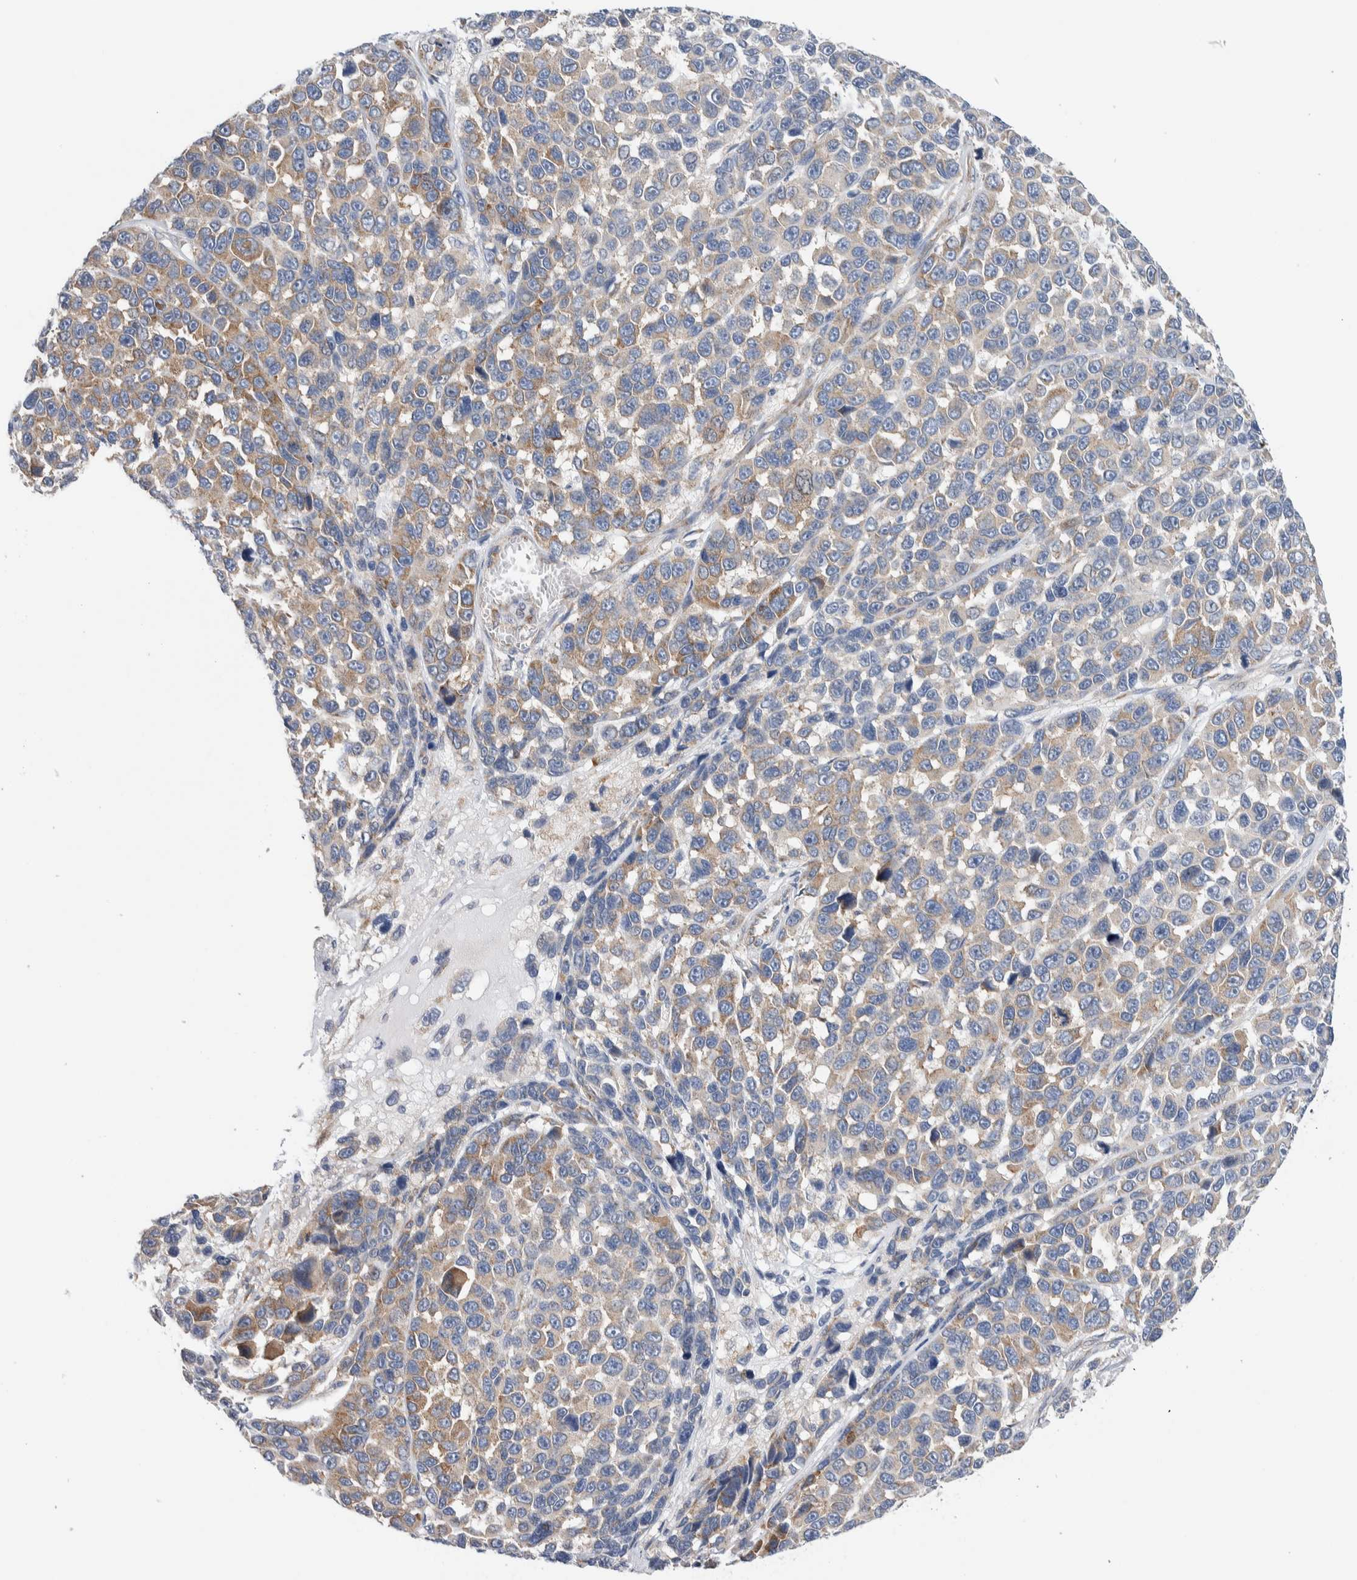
{"staining": {"intensity": "moderate", "quantity": "<25%", "location": "cytoplasmic/membranous"}, "tissue": "melanoma", "cell_type": "Tumor cells", "image_type": "cancer", "snomed": [{"axis": "morphology", "description": "Malignant melanoma, NOS"}, {"axis": "topography", "description": "Skin"}], "caption": "A brown stain highlights moderate cytoplasmic/membranous staining of a protein in melanoma tumor cells.", "gene": "RACK1", "patient": {"sex": "male", "age": 53}}